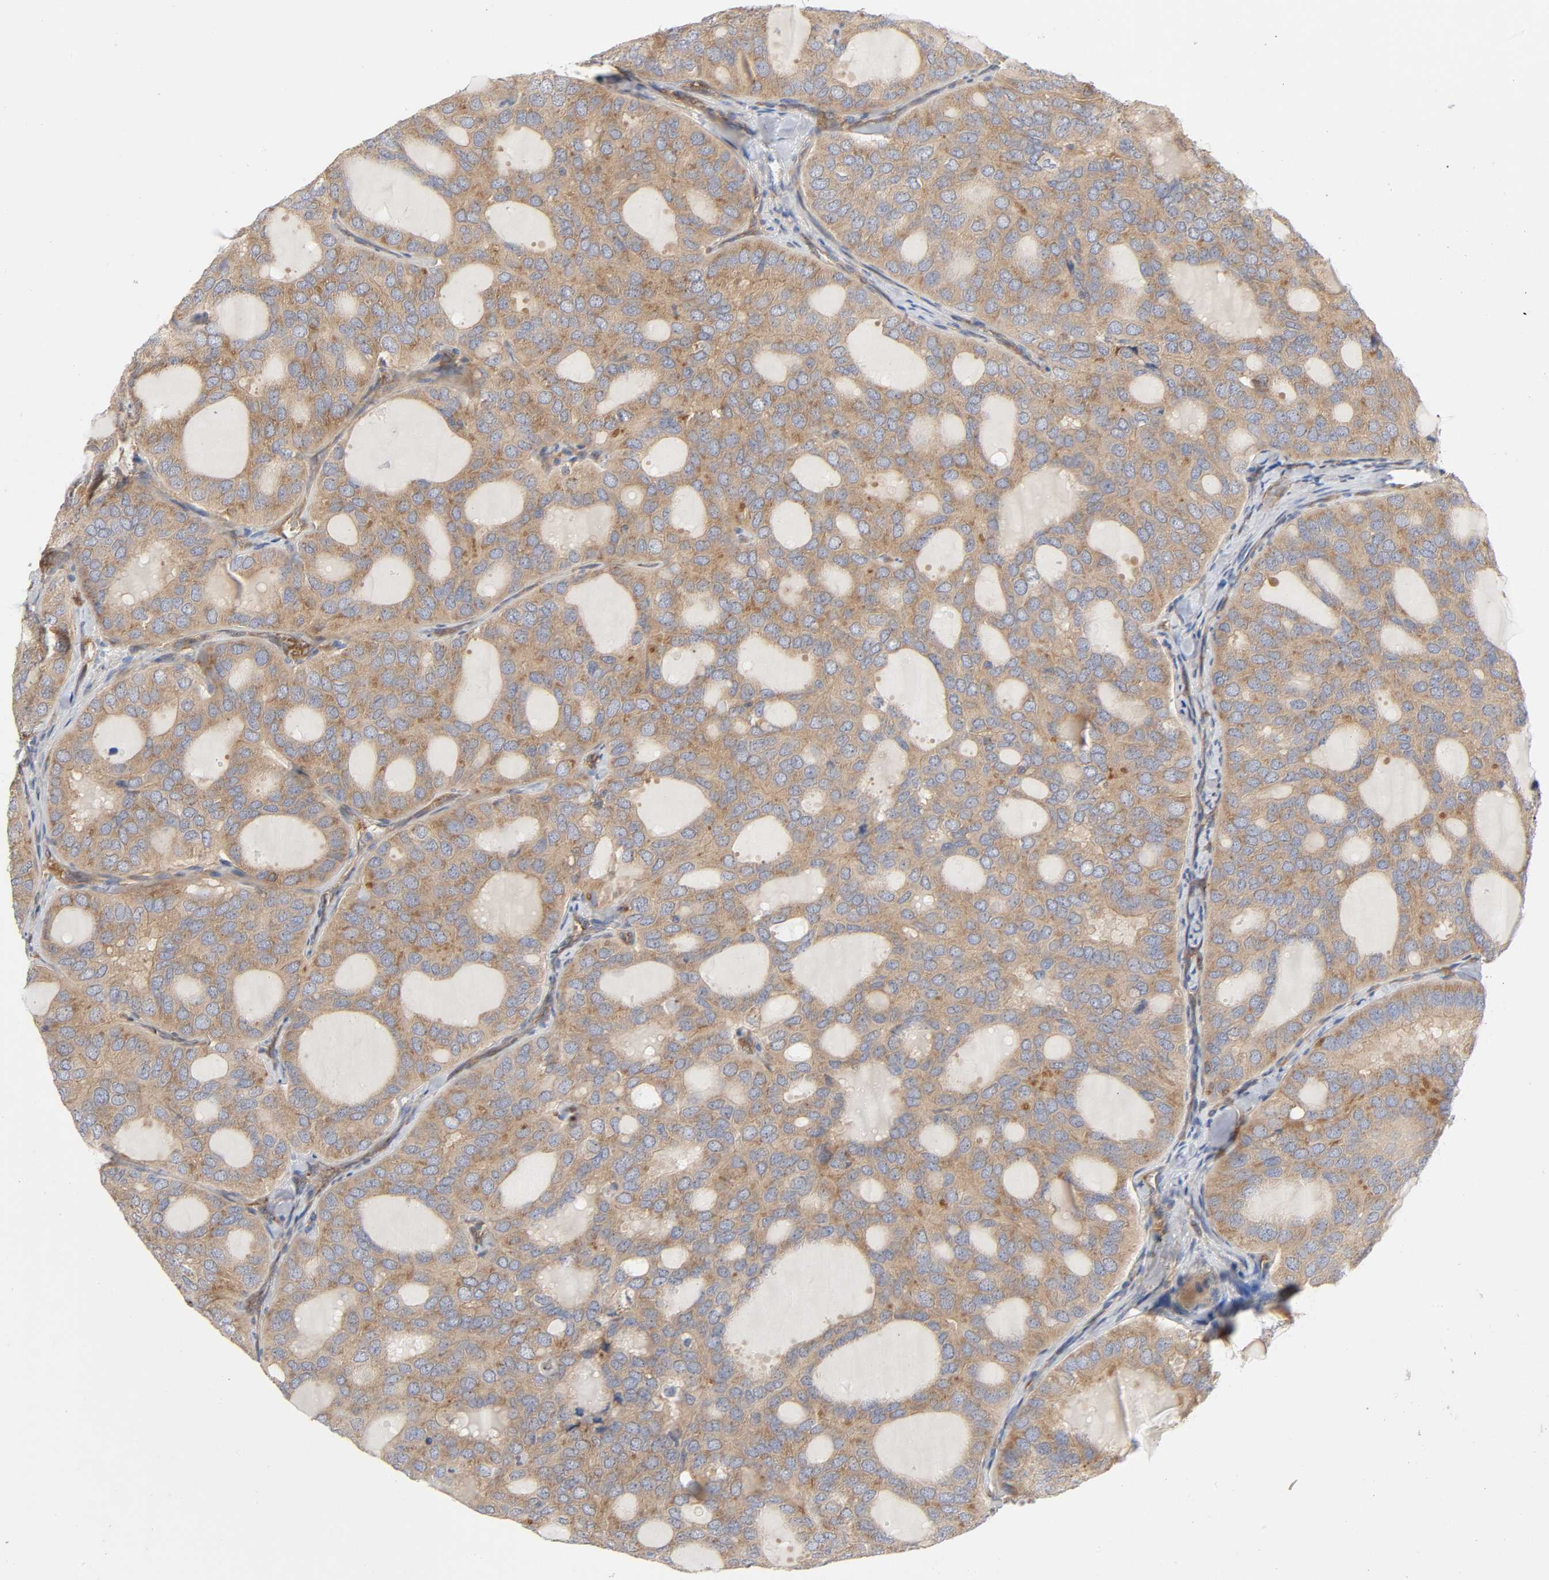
{"staining": {"intensity": "weak", "quantity": ">75%", "location": "cytoplasmic/membranous"}, "tissue": "thyroid cancer", "cell_type": "Tumor cells", "image_type": "cancer", "snomed": [{"axis": "morphology", "description": "Follicular adenoma carcinoma, NOS"}, {"axis": "topography", "description": "Thyroid gland"}], "caption": "IHC micrograph of human thyroid cancer stained for a protein (brown), which exhibits low levels of weak cytoplasmic/membranous expression in approximately >75% of tumor cells.", "gene": "SCHIP1", "patient": {"sex": "male", "age": 75}}